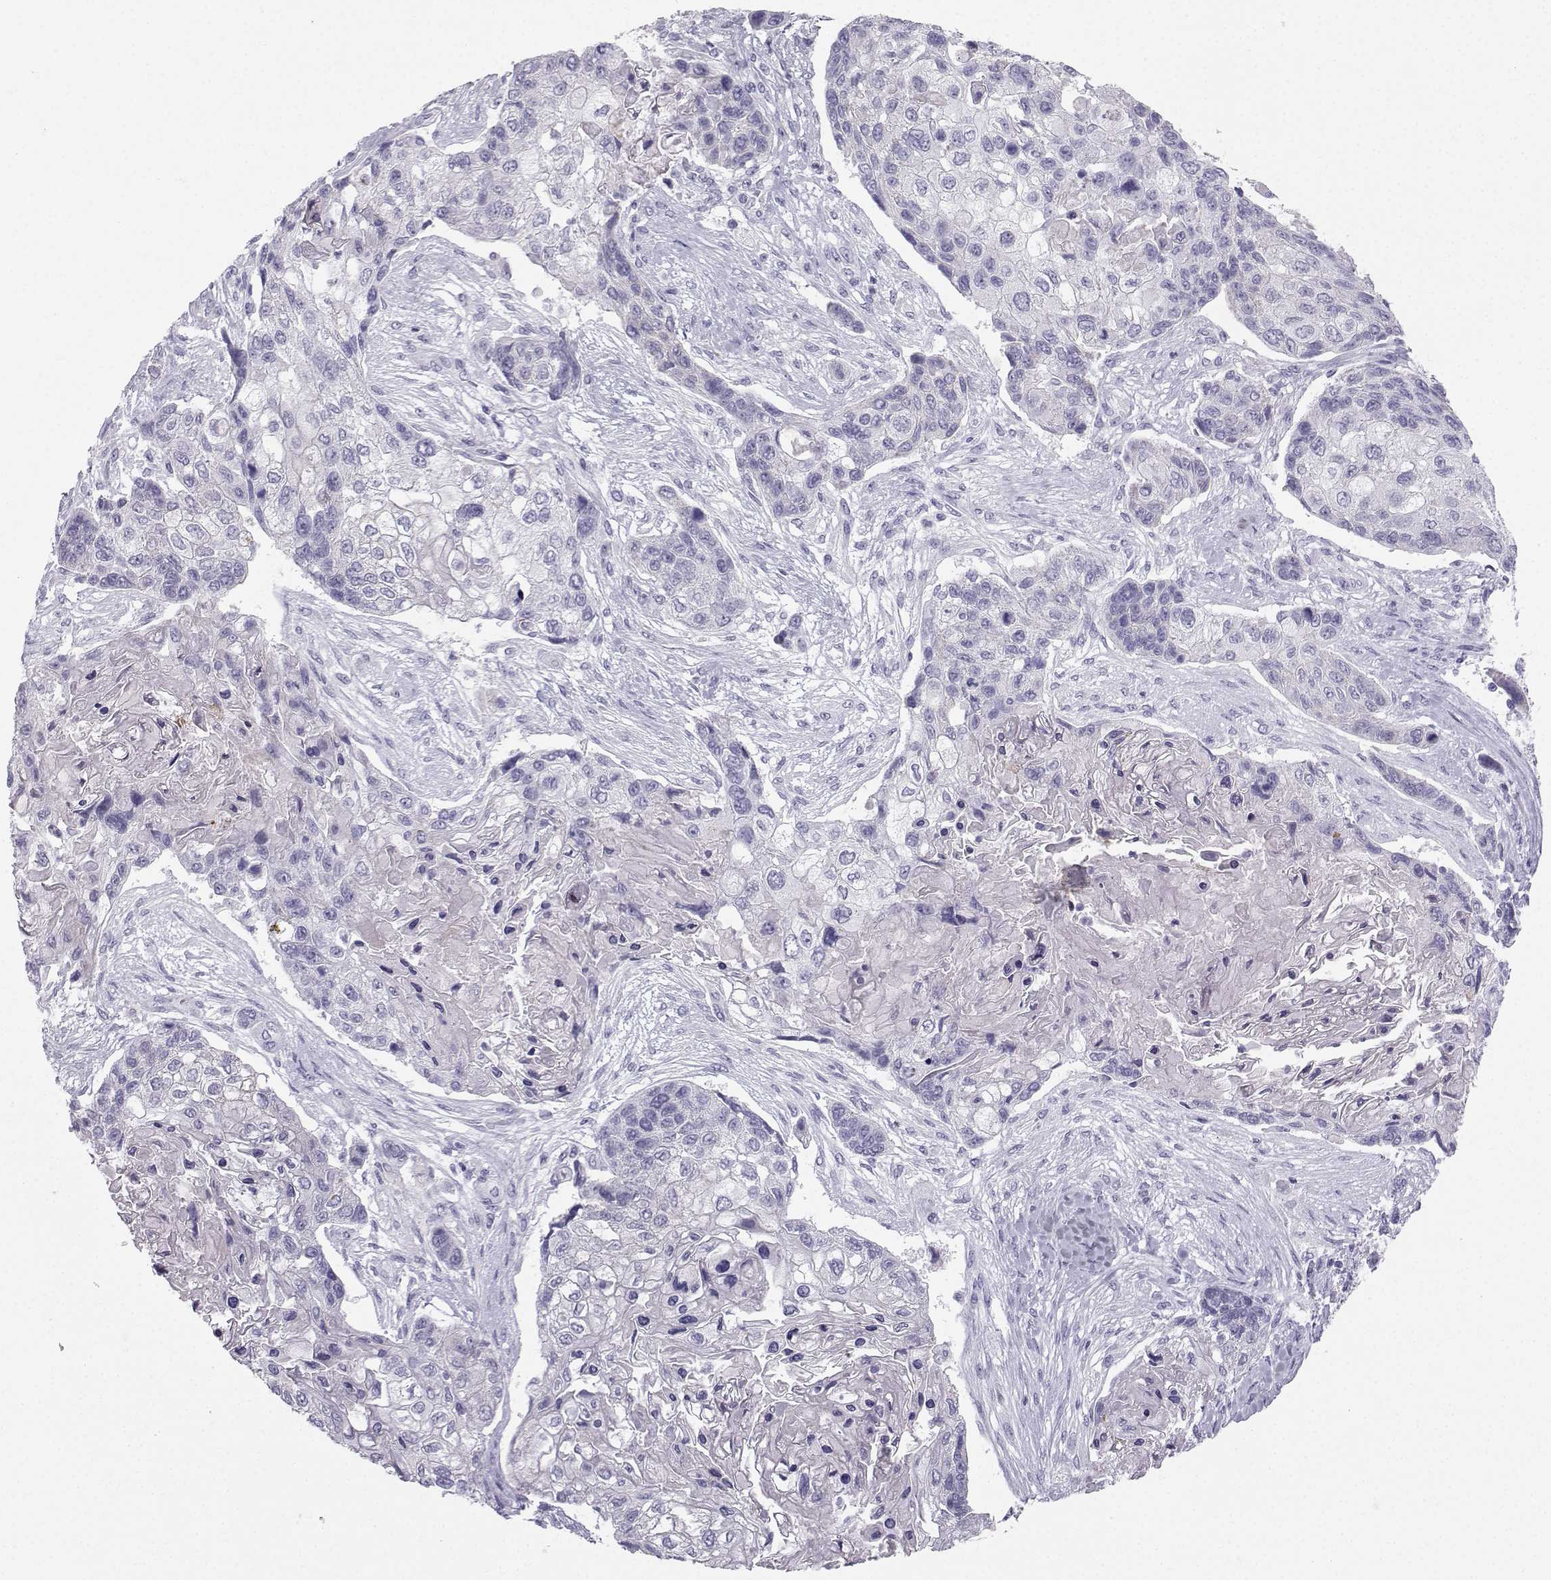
{"staining": {"intensity": "negative", "quantity": "none", "location": "none"}, "tissue": "lung cancer", "cell_type": "Tumor cells", "image_type": "cancer", "snomed": [{"axis": "morphology", "description": "Squamous cell carcinoma, NOS"}, {"axis": "topography", "description": "Lung"}], "caption": "A high-resolution photomicrograph shows immunohistochemistry staining of squamous cell carcinoma (lung), which displays no significant positivity in tumor cells.", "gene": "IQCD", "patient": {"sex": "male", "age": 69}}